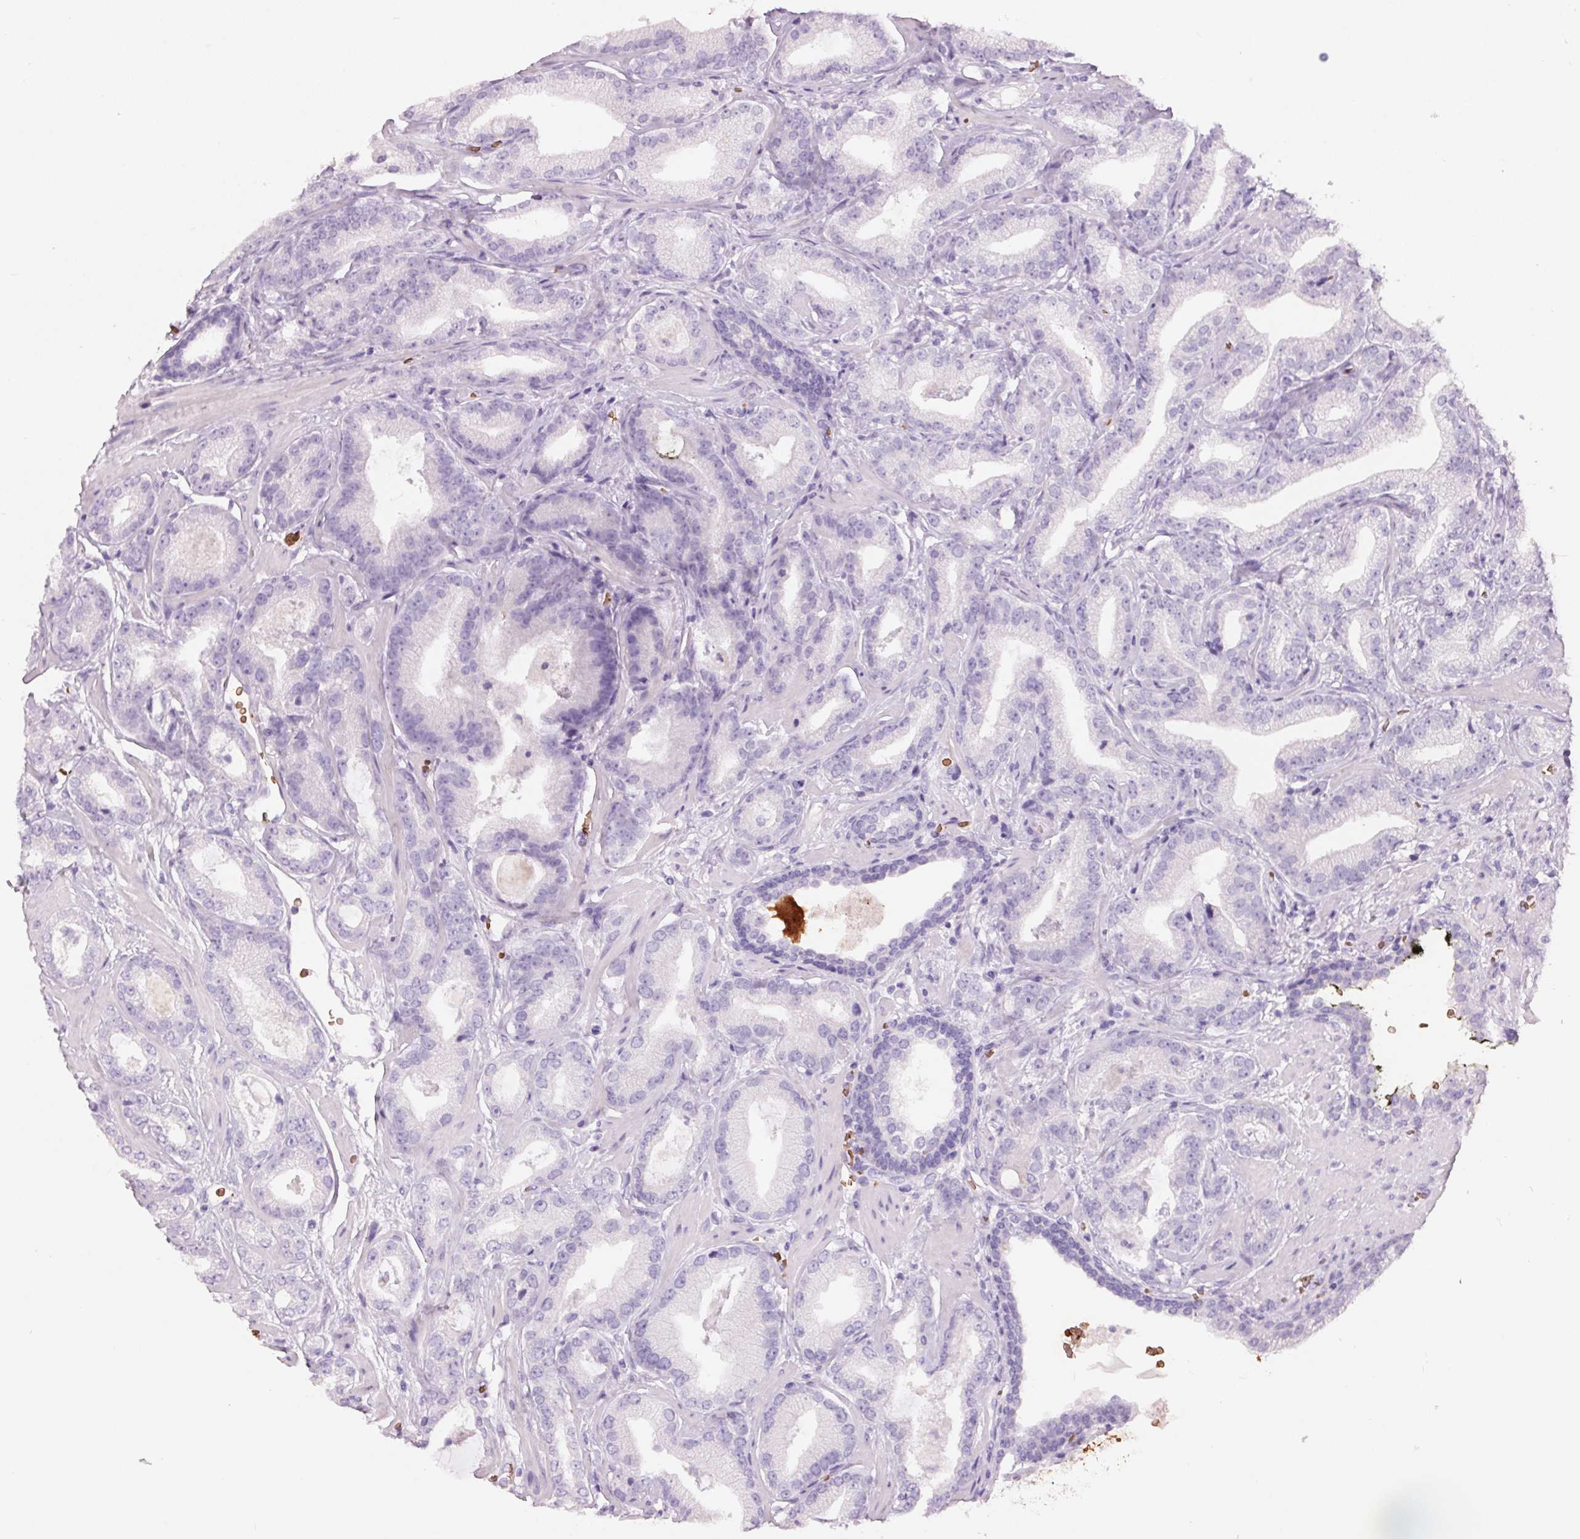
{"staining": {"intensity": "negative", "quantity": "none", "location": "none"}, "tissue": "prostate cancer", "cell_type": "Tumor cells", "image_type": "cancer", "snomed": [{"axis": "morphology", "description": "Adenocarcinoma, Low grade"}, {"axis": "topography", "description": "Prostate"}], "caption": "Immunohistochemical staining of human prostate cancer (low-grade adenocarcinoma) demonstrates no significant positivity in tumor cells. (IHC, brightfield microscopy, high magnification).", "gene": "HBQ1", "patient": {"sex": "male", "age": 62}}